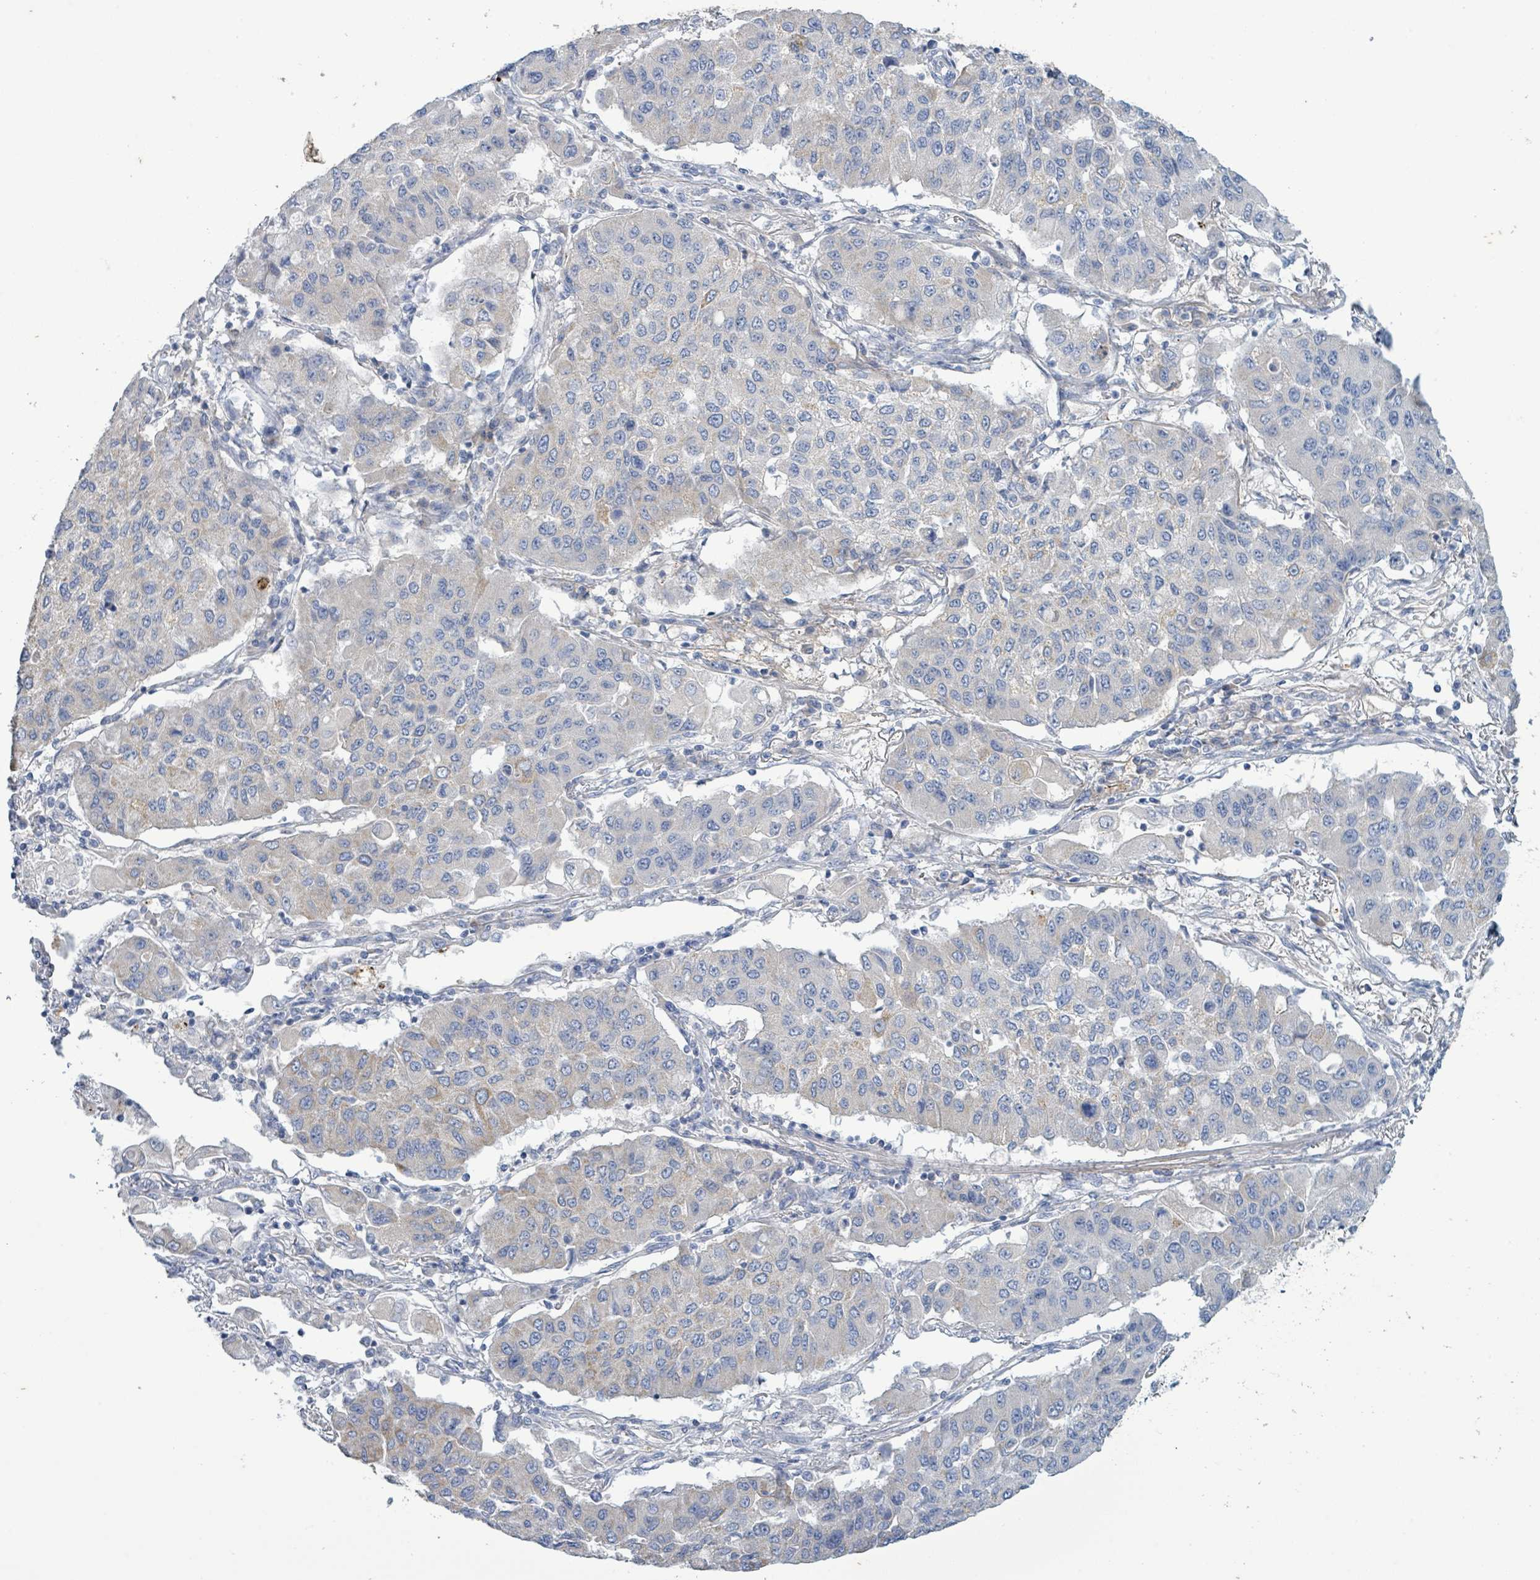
{"staining": {"intensity": "negative", "quantity": "none", "location": "none"}, "tissue": "lung cancer", "cell_type": "Tumor cells", "image_type": "cancer", "snomed": [{"axis": "morphology", "description": "Squamous cell carcinoma, NOS"}, {"axis": "topography", "description": "Lung"}], "caption": "Tumor cells show no significant staining in lung squamous cell carcinoma. (Immunohistochemistry, brightfield microscopy, high magnification).", "gene": "ALG12", "patient": {"sex": "male", "age": 74}}